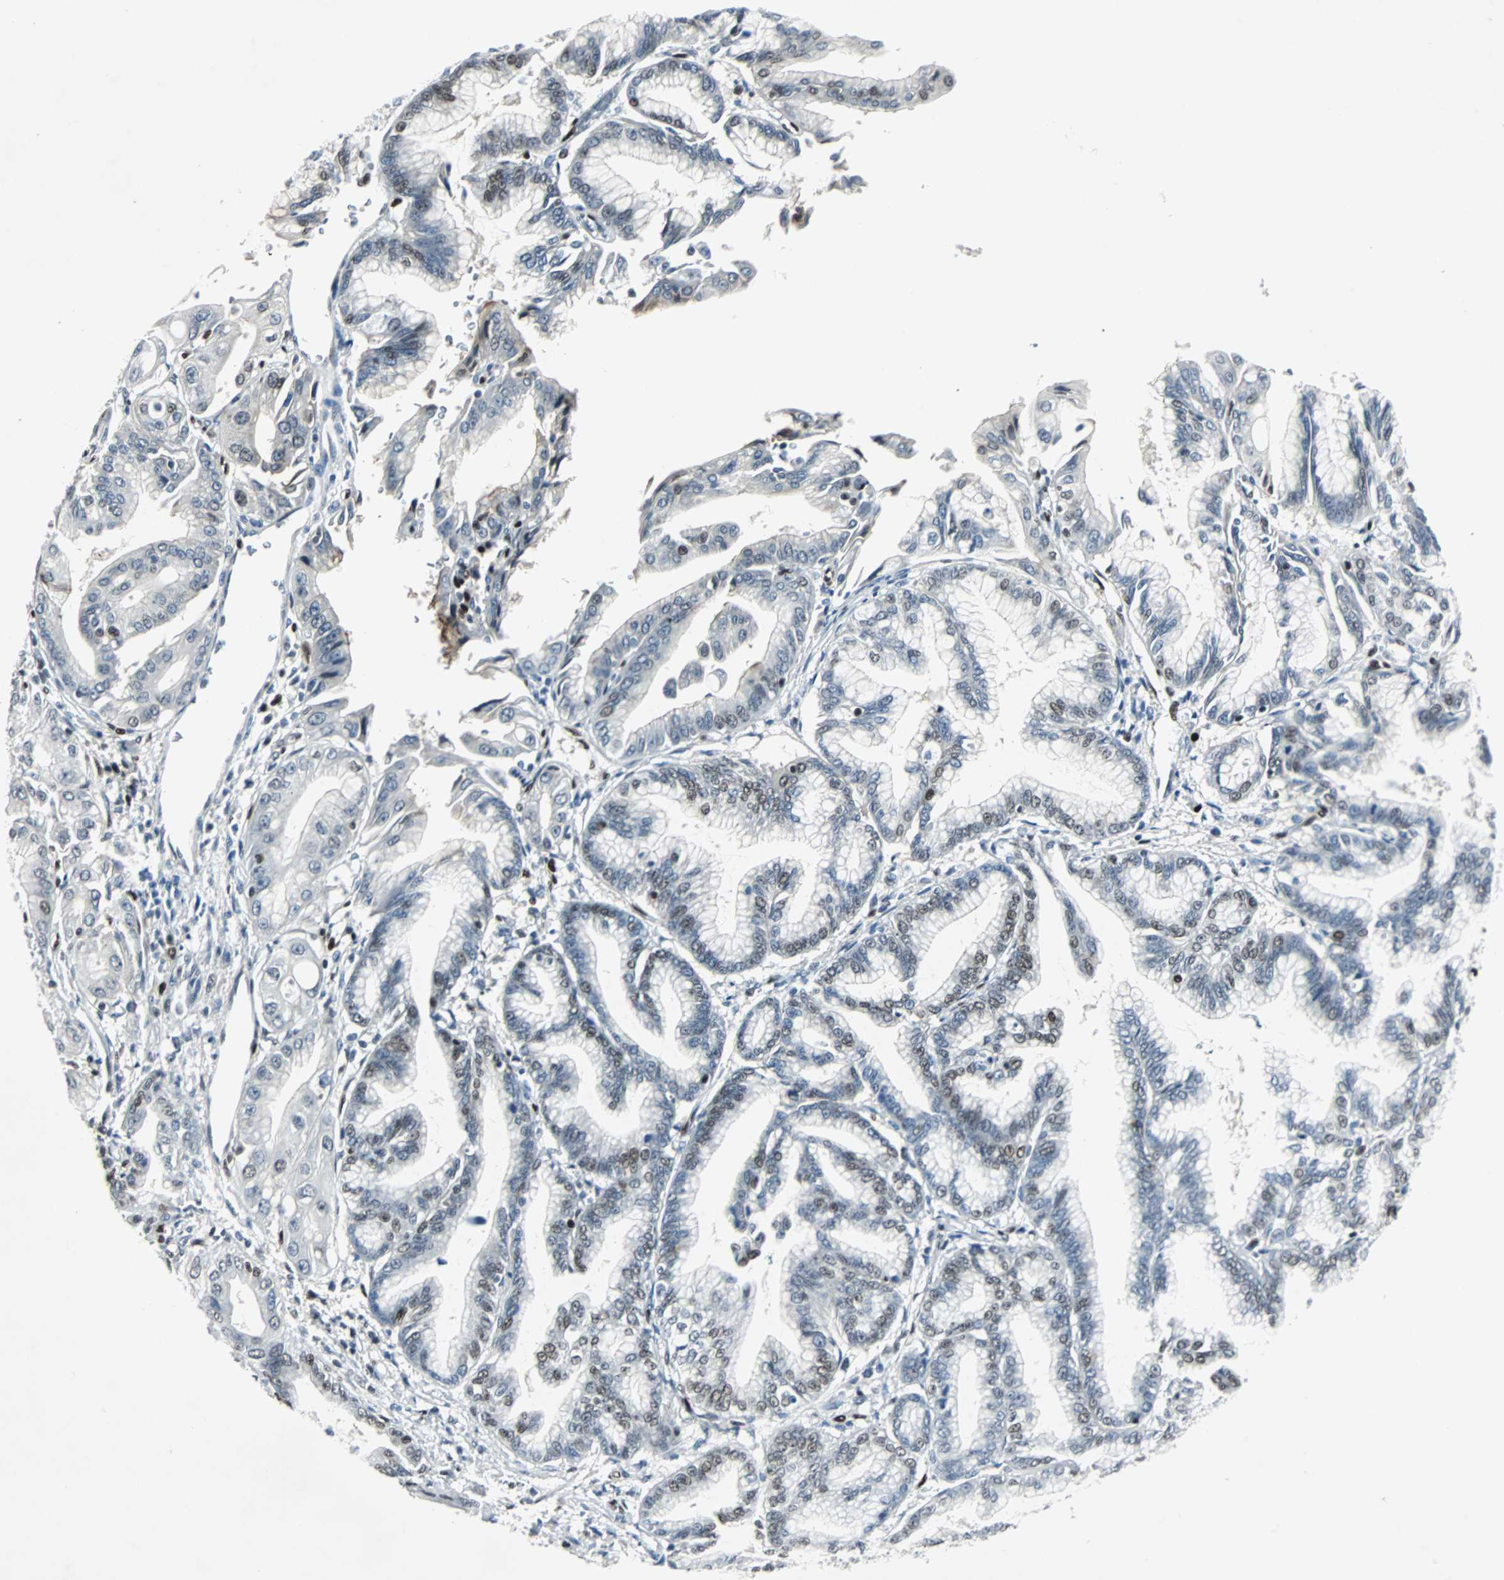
{"staining": {"intensity": "moderate", "quantity": "<25%", "location": "nuclear"}, "tissue": "pancreatic cancer", "cell_type": "Tumor cells", "image_type": "cancer", "snomed": [{"axis": "morphology", "description": "Adenocarcinoma, NOS"}, {"axis": "topography", "description": "Pancreas"}], "caption": "A brown stain shows moderate nuclear staining of a protein in human pancreatic cancer tumor cells. Using DAB (brown) and hematoxylin (blue) stains, captured at high magnification using brightfield microscopy.", "gene": "MEF2D", "patient": {"sex": "female", "age": 64}}